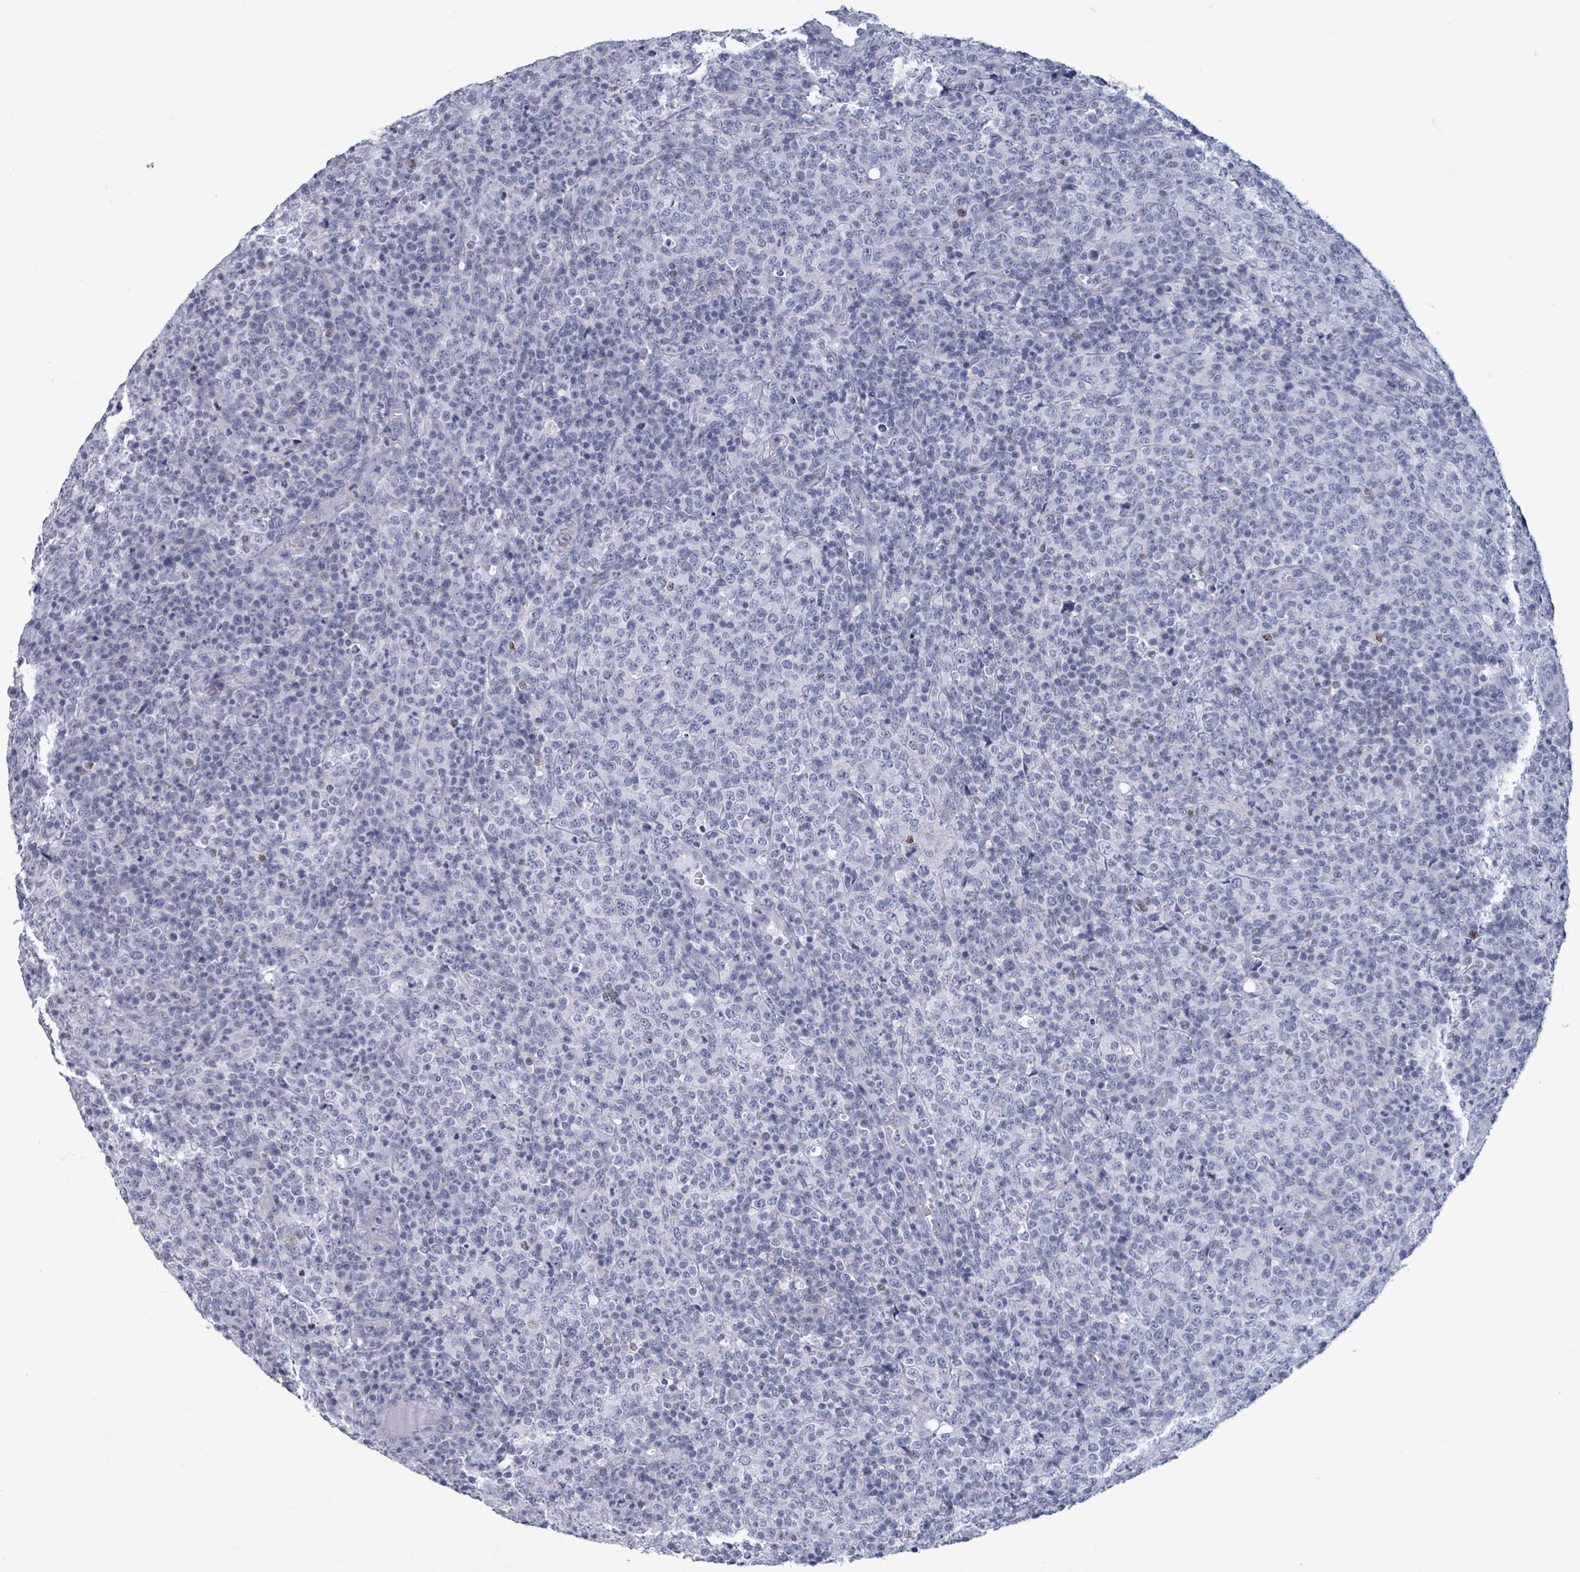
{"staining": {"intensity": "negative", "quantity": "none", "location": "none"}, "tissue": "lymphoma", "cell_type": "Tumor cells", "image_type": "cancer", "snomed": [{"axis": "morphology", "description": "Malignant lymphoma, non-Hodgkin's type, High grade"}, {"axis": "topography", "description": "Lymph node"}], "caption": "Tumor cells show no significant expression in high-grade malignant lymphoma, non-Hodgkin's type.", "gene": "NKX2-1", "patient": {"sex": "male", "age": 54}}